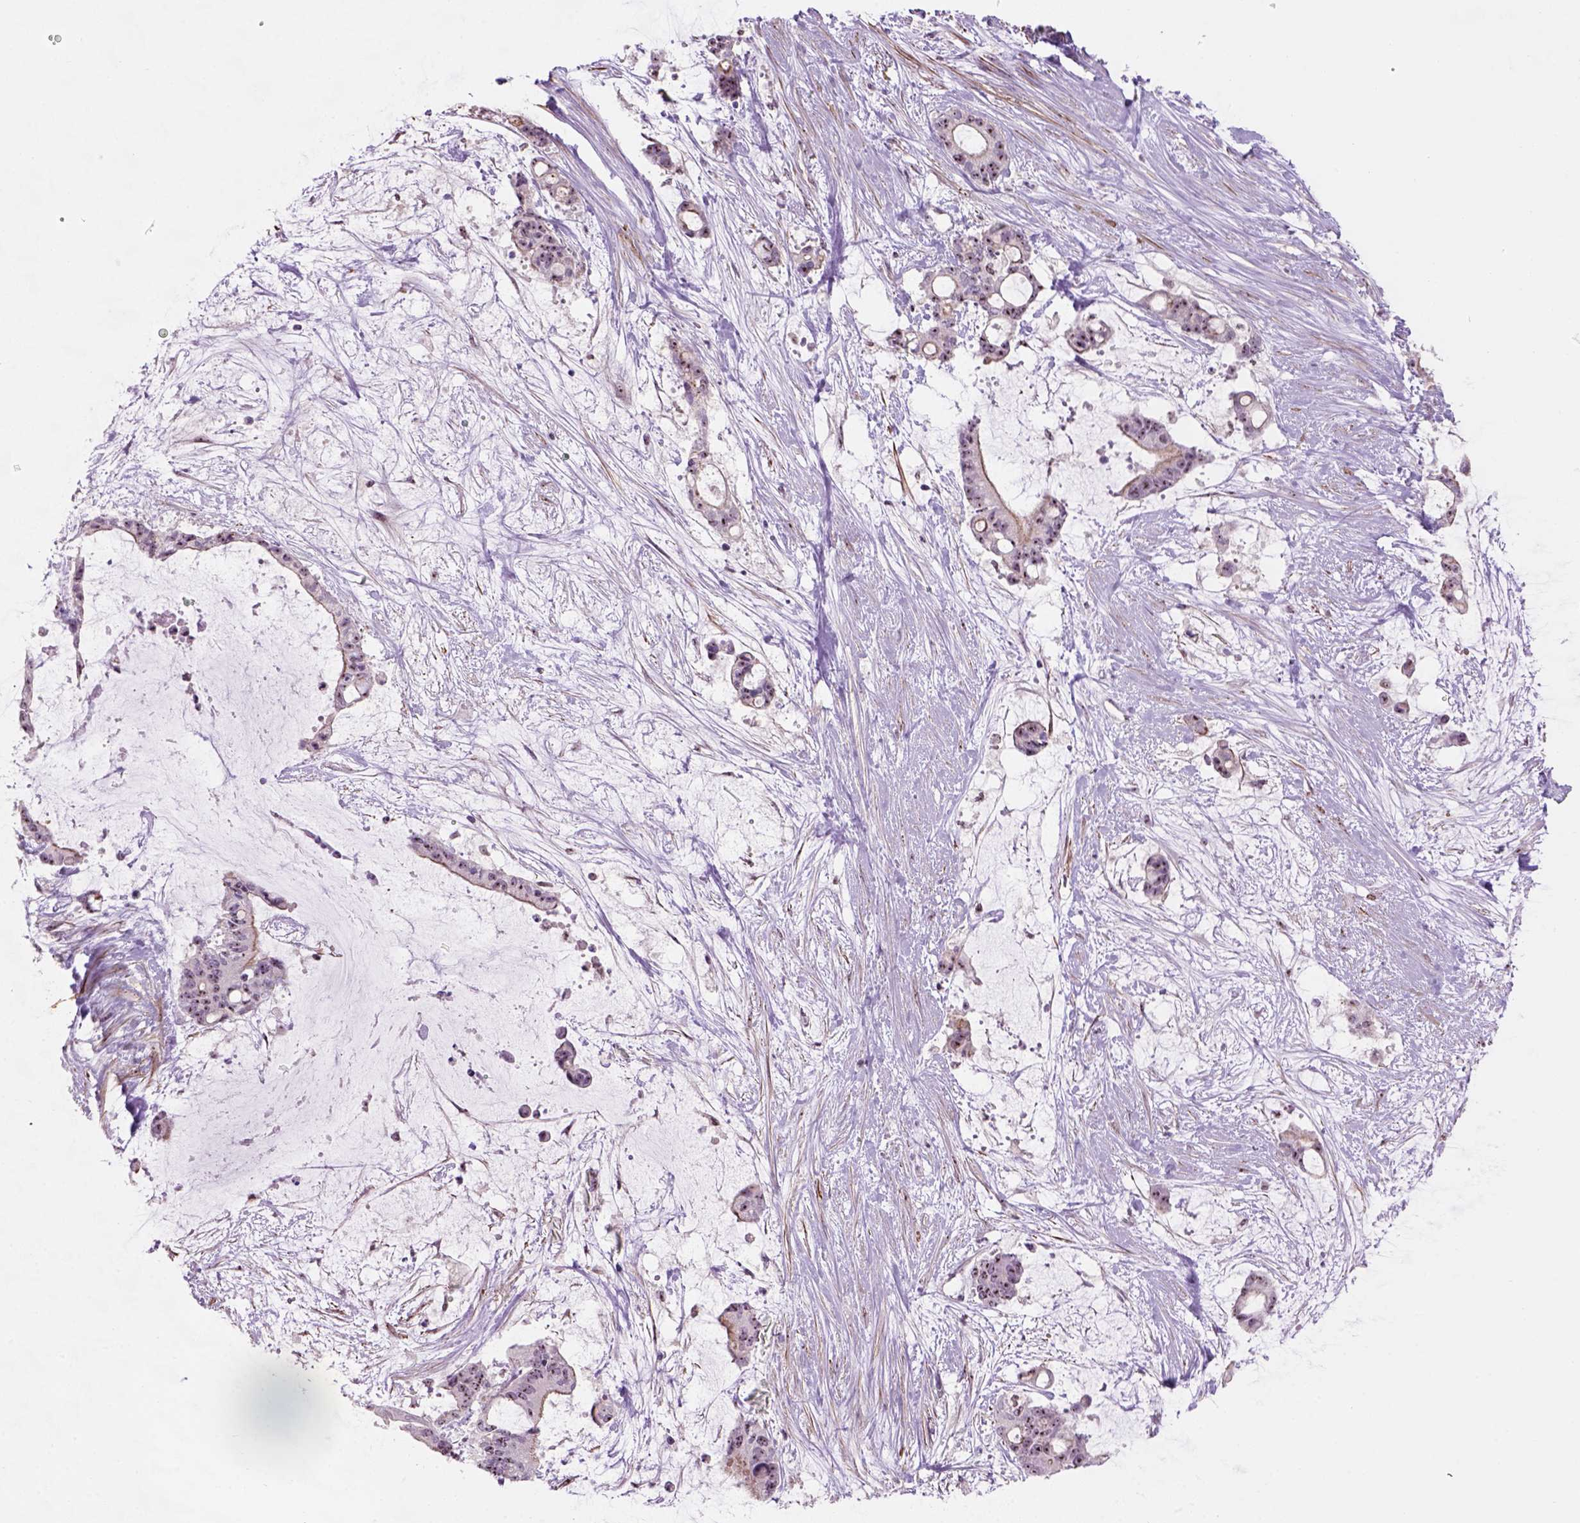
{"staining": {"intensity": "moderate", "quantity": ">75%", "location": "nuclear"}, "tissue": "liver cancer", "cell_type": "Tumor cells", "image_type": "cancer", "snomed": [{"axis": "morphology", "description": "Normal tissue, NOS"}, {"axis": "morphology", "description": "Cholangiocarcinoma"}, {"axis": "topography", "description": "Liver"}, {"axis": "topography", "description": "Peripheral nerve tissue"}], "caption": "Immunohistochemical staining of human liver cancer reveals moderate nuclear protein positivity in about >75% of tumor cells.", "gene": "RRS1", "patient": {"sex": "female", "age": 73}}